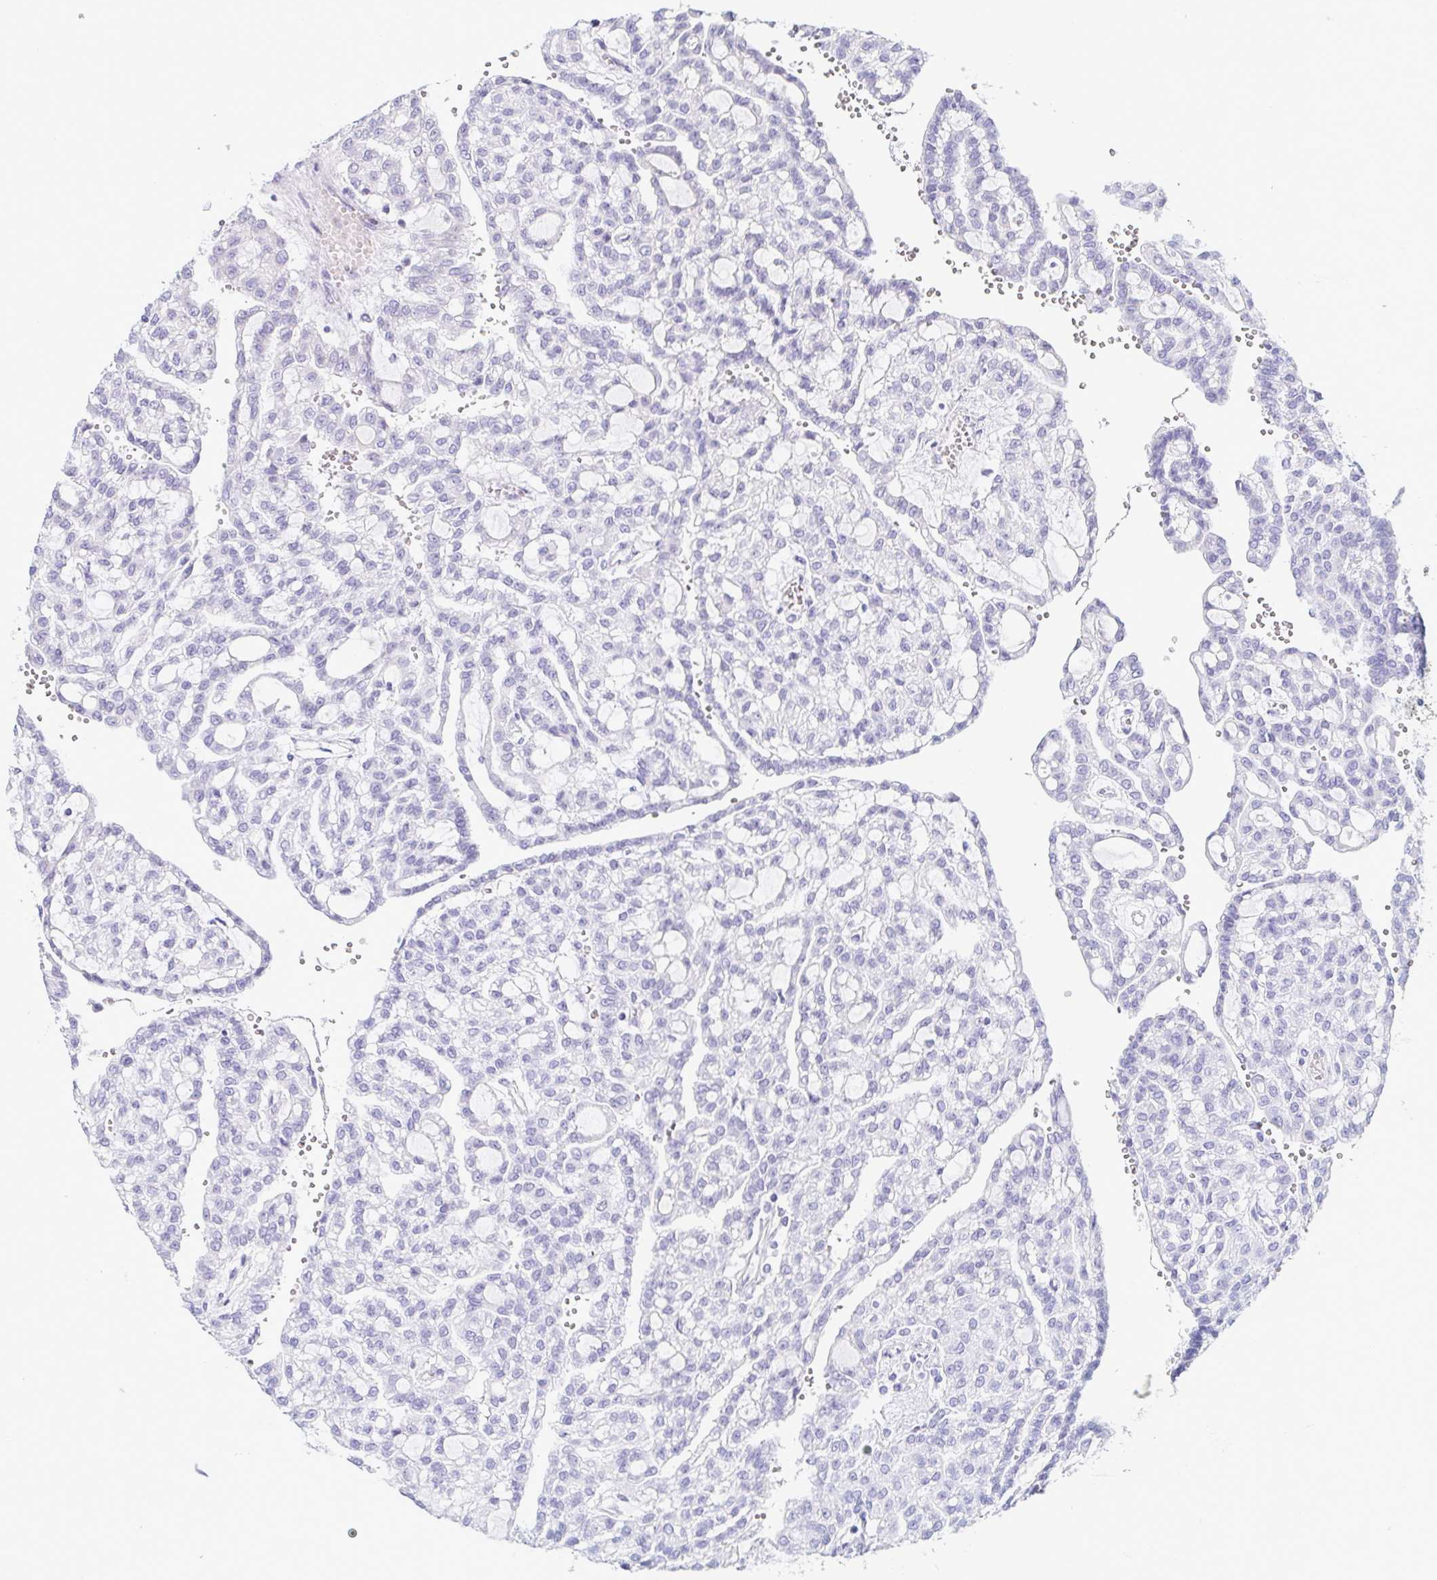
{"staining": {"intensity": "negative", "quantity": "none", "location": "none"}, "tissue": "renal cancer", "cell_type": "Tumor cells", "image_type": "cancer", "snomed": [{"axis": "morphology", "description": "Adenocarcinoma, NOS"}, {"axis": "topography", "description": "Kidney"}], "caption": "Tumor cells are negative for brown protein staining in renal adenocarcinoma.", "gene": "LDLRAD1", "patient": {"sex": "male", "age": 63}}